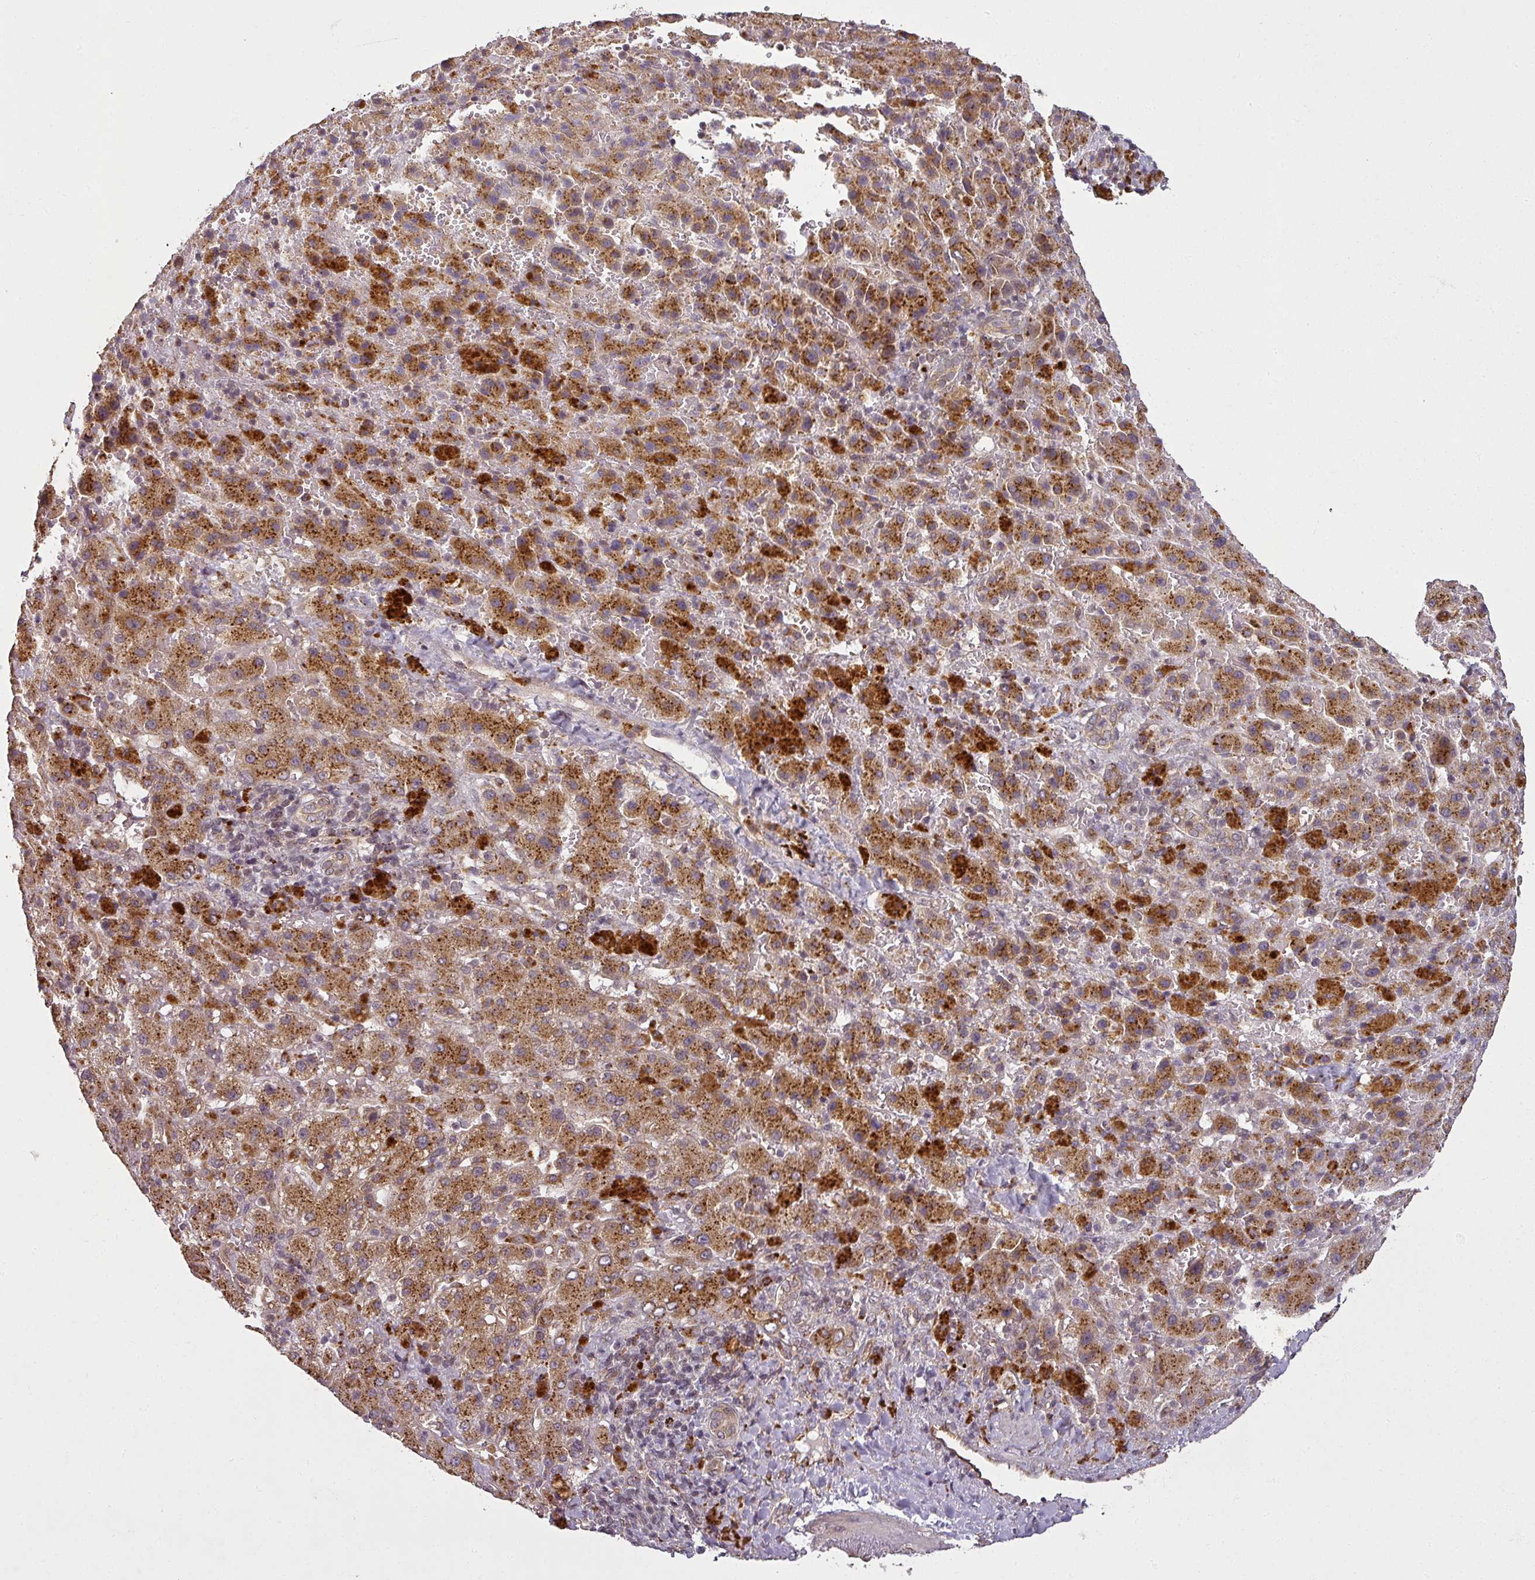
{"staining": {"intensity": "moderate", "quantity": ">75%", "location": "cytoplasmic/membranous"}, "tissue": "liver cancer", "cell_type": "Tumor cells", "image_type": "cancer", "snomed": [{"axis": "morphology", "description": "Carcinoma, Hepatocellular, NOS"}, {"axis": "topography", "description": "Liver"}], "caption": "Immunohistochemical staining of human liver hepatocellular carcinoma reveals medium levels of moderate cytoplasmic/membranous positivity in about >75% of tumor cells. The protein of interest is stained brown, and the nuclei are stained in blue (DAB IHC with brightfield microscopy, high magnification).", "gene": "DIMT1", "patient": {"sex": "female", "age": 58}}